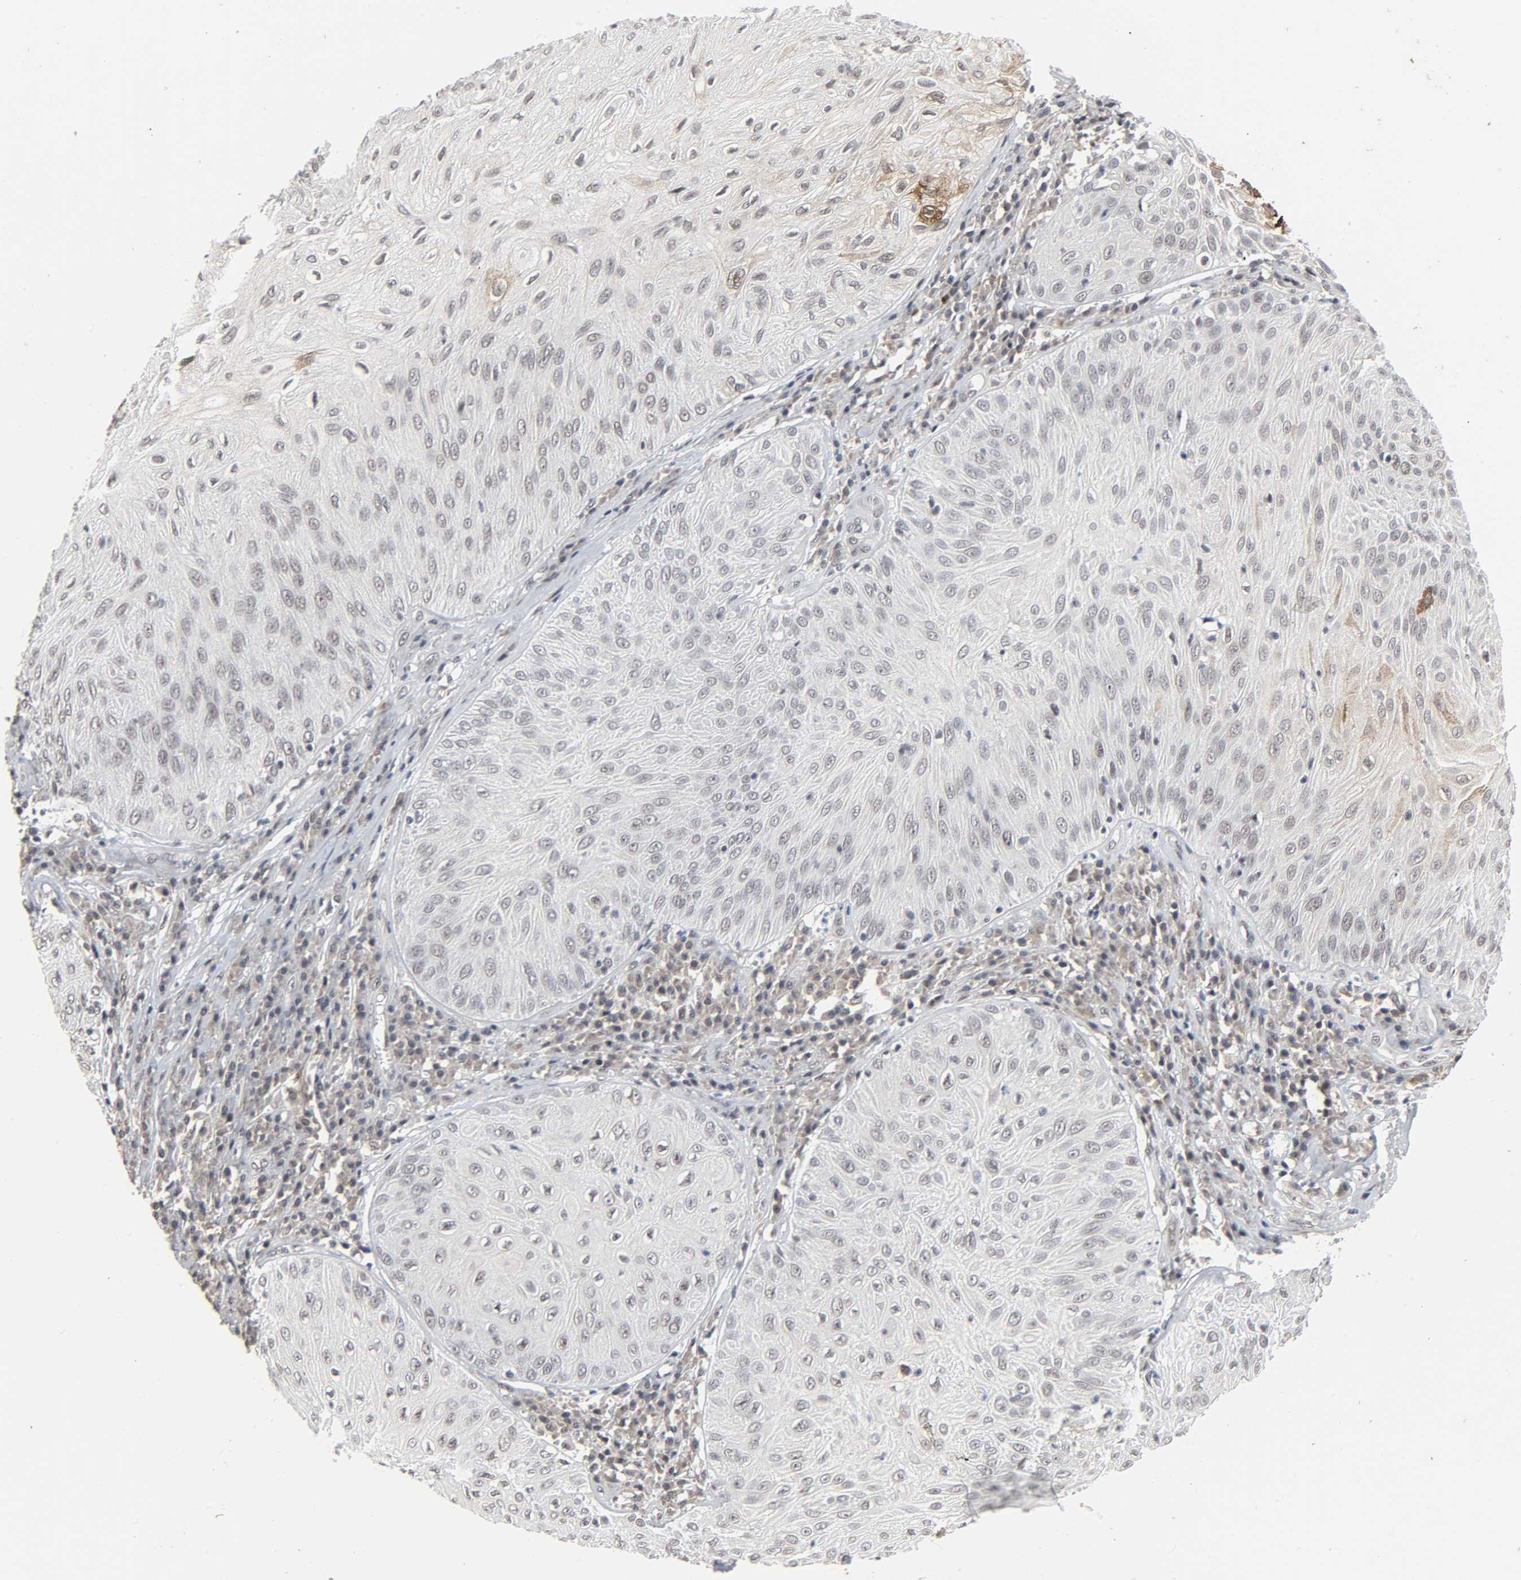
{"staining": {"intensity": "negative", "quantity": "none", "location": "none"}, "tissue": "skin cancer", "cell_type": "Tumor cells", "image_type": "cancer", "snomed": [{"axis": "morphology", "description": "Squamous cell carcinoma, NOS"}, {"axis": "topography", "description": "Skin"}], "caption": "Immunohistochemical staining of skin squamous cell carcinoma reveals no significant staining in tumor cells.", "gene": "MUC1", "patient": {"sex": "male", "age": 65}}